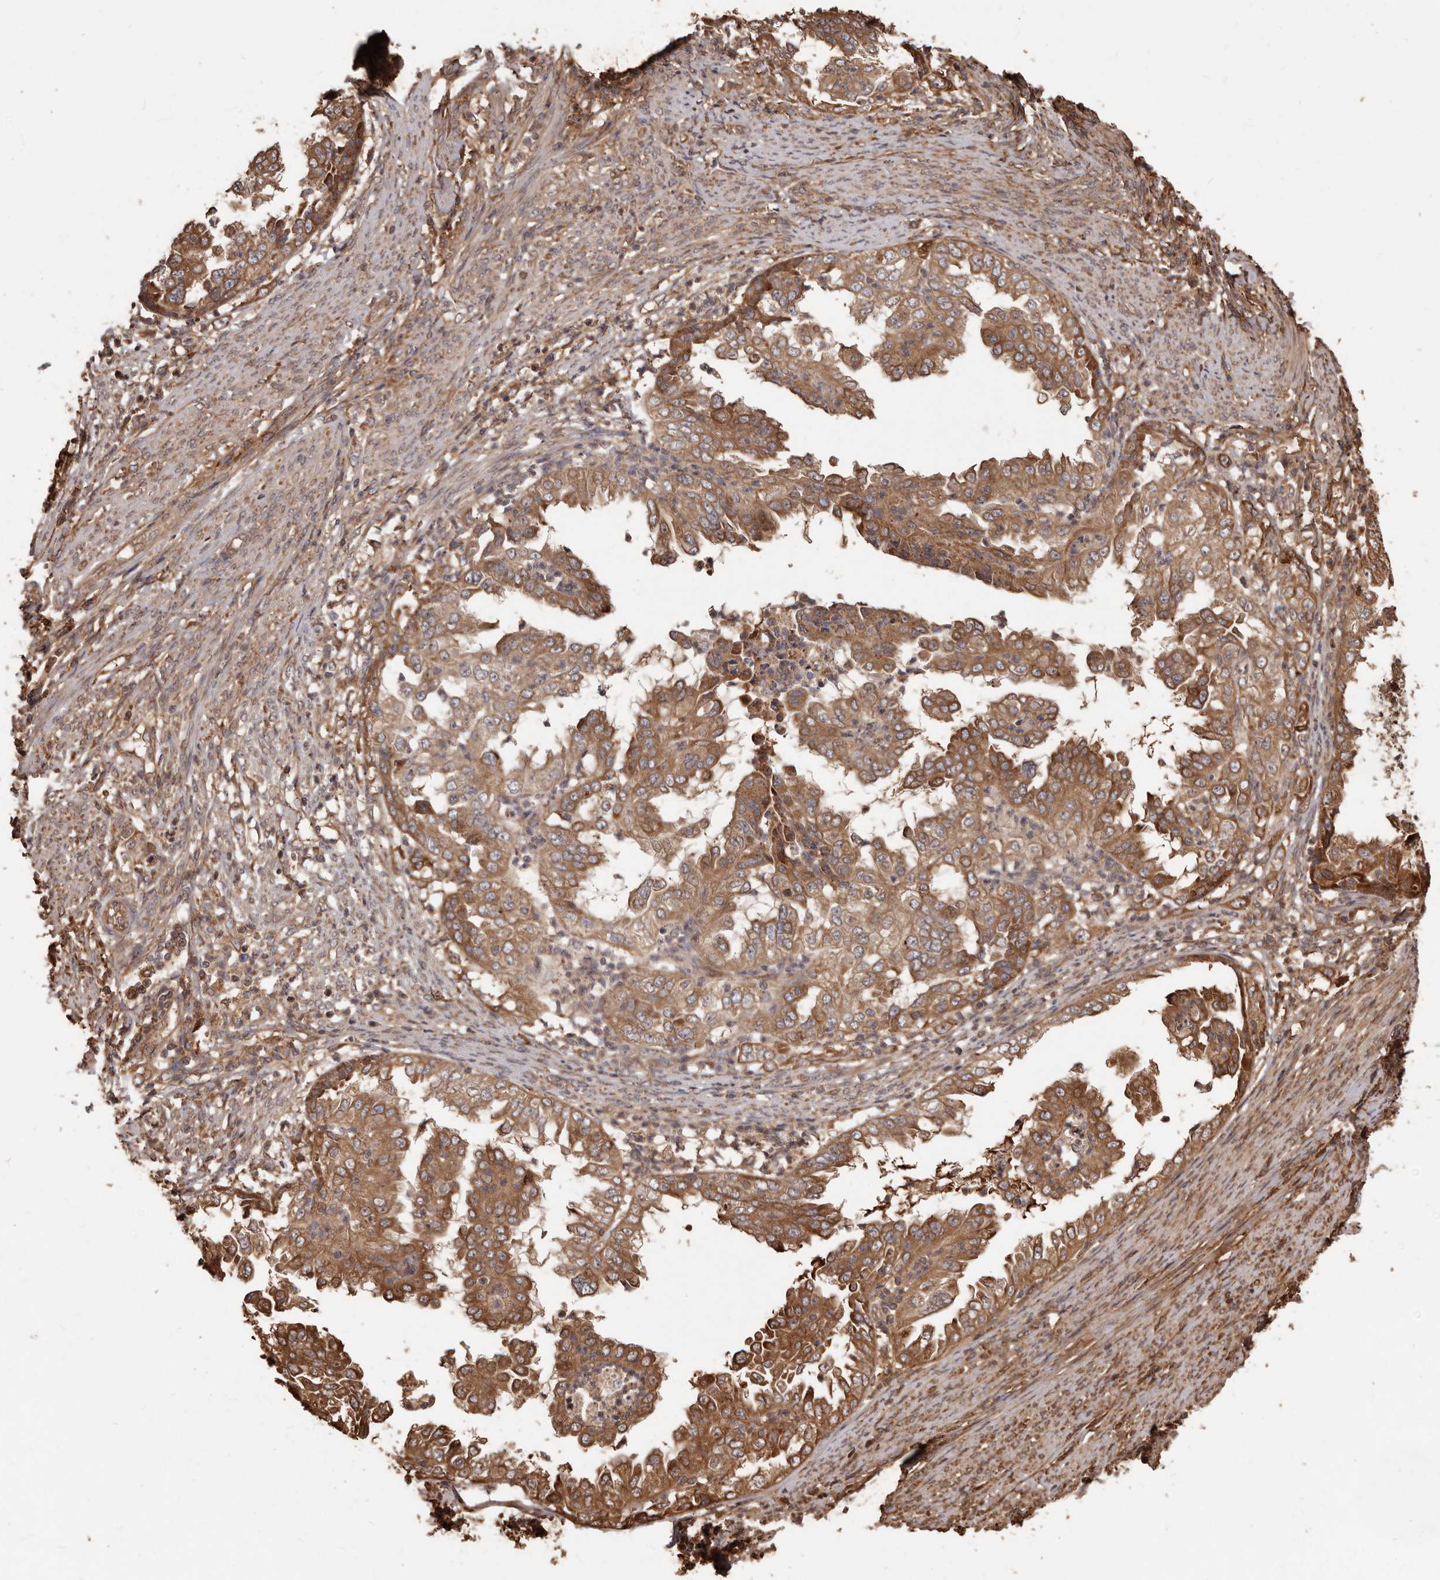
{"staining": {"intensity": "moderate", "quantity": ">75%", "location": "cytoplasmic/membranous"}, "tissue": "endometrial cancer", "cell_type": "Tumor cells", "image_type": "cancer", "snomed": [{"axis": "morphology", "description": "Adenocarcinoma, NOS"}, {"axis": "topography", "description": "Endometrium"}], "caption": "This photomicrograph reveals IHC staining of human endometrial cancer (adenocarcinoma), with medium moderate cytoplasmic/membranous staining in approximately >75% of tumor cells.", "gene": "MTO1", "patient": {"sex": "female", "age": 85}}